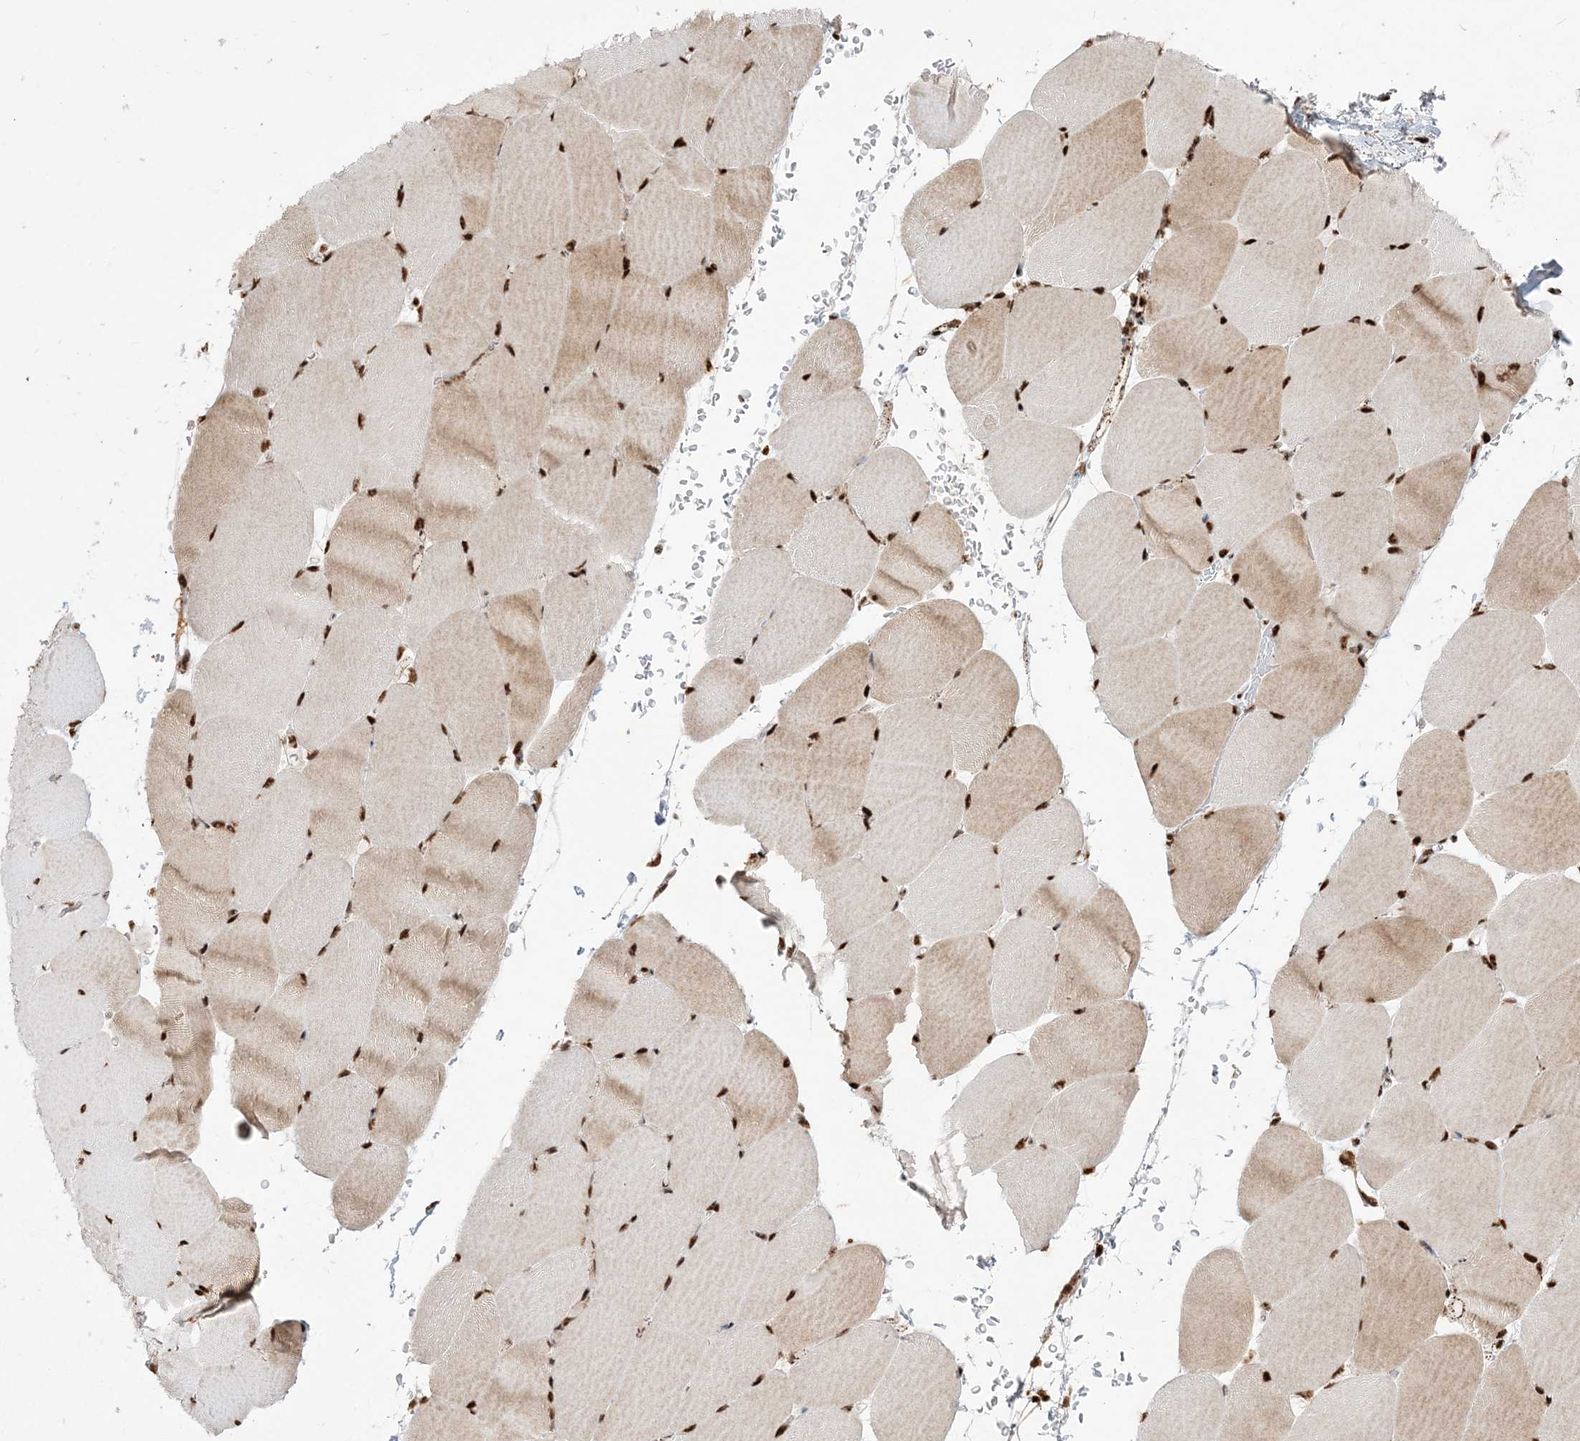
{"staining": {"intensity": "strong", "quantity": ">75%", "location": "nuclear"}, "tissue": "skeletal muscle", "cell_type": "Myocytes", "image_type": "normal", "snomed": [{"axis": "morphology", "description": "Normal tissue, NOS"}, {"axis": "topography", "description": "Skeletal muscle"}, {"axis": "topography", "description": "Parathyroid gland"}], "caption": "Unremarkable skeletal muscle was stained to show a protein in brown. There is high levels of strong nuclear expression in about >75% of myocytes.", "gene": "RBM17", "patient": {"sex": "female", "age": 37}}